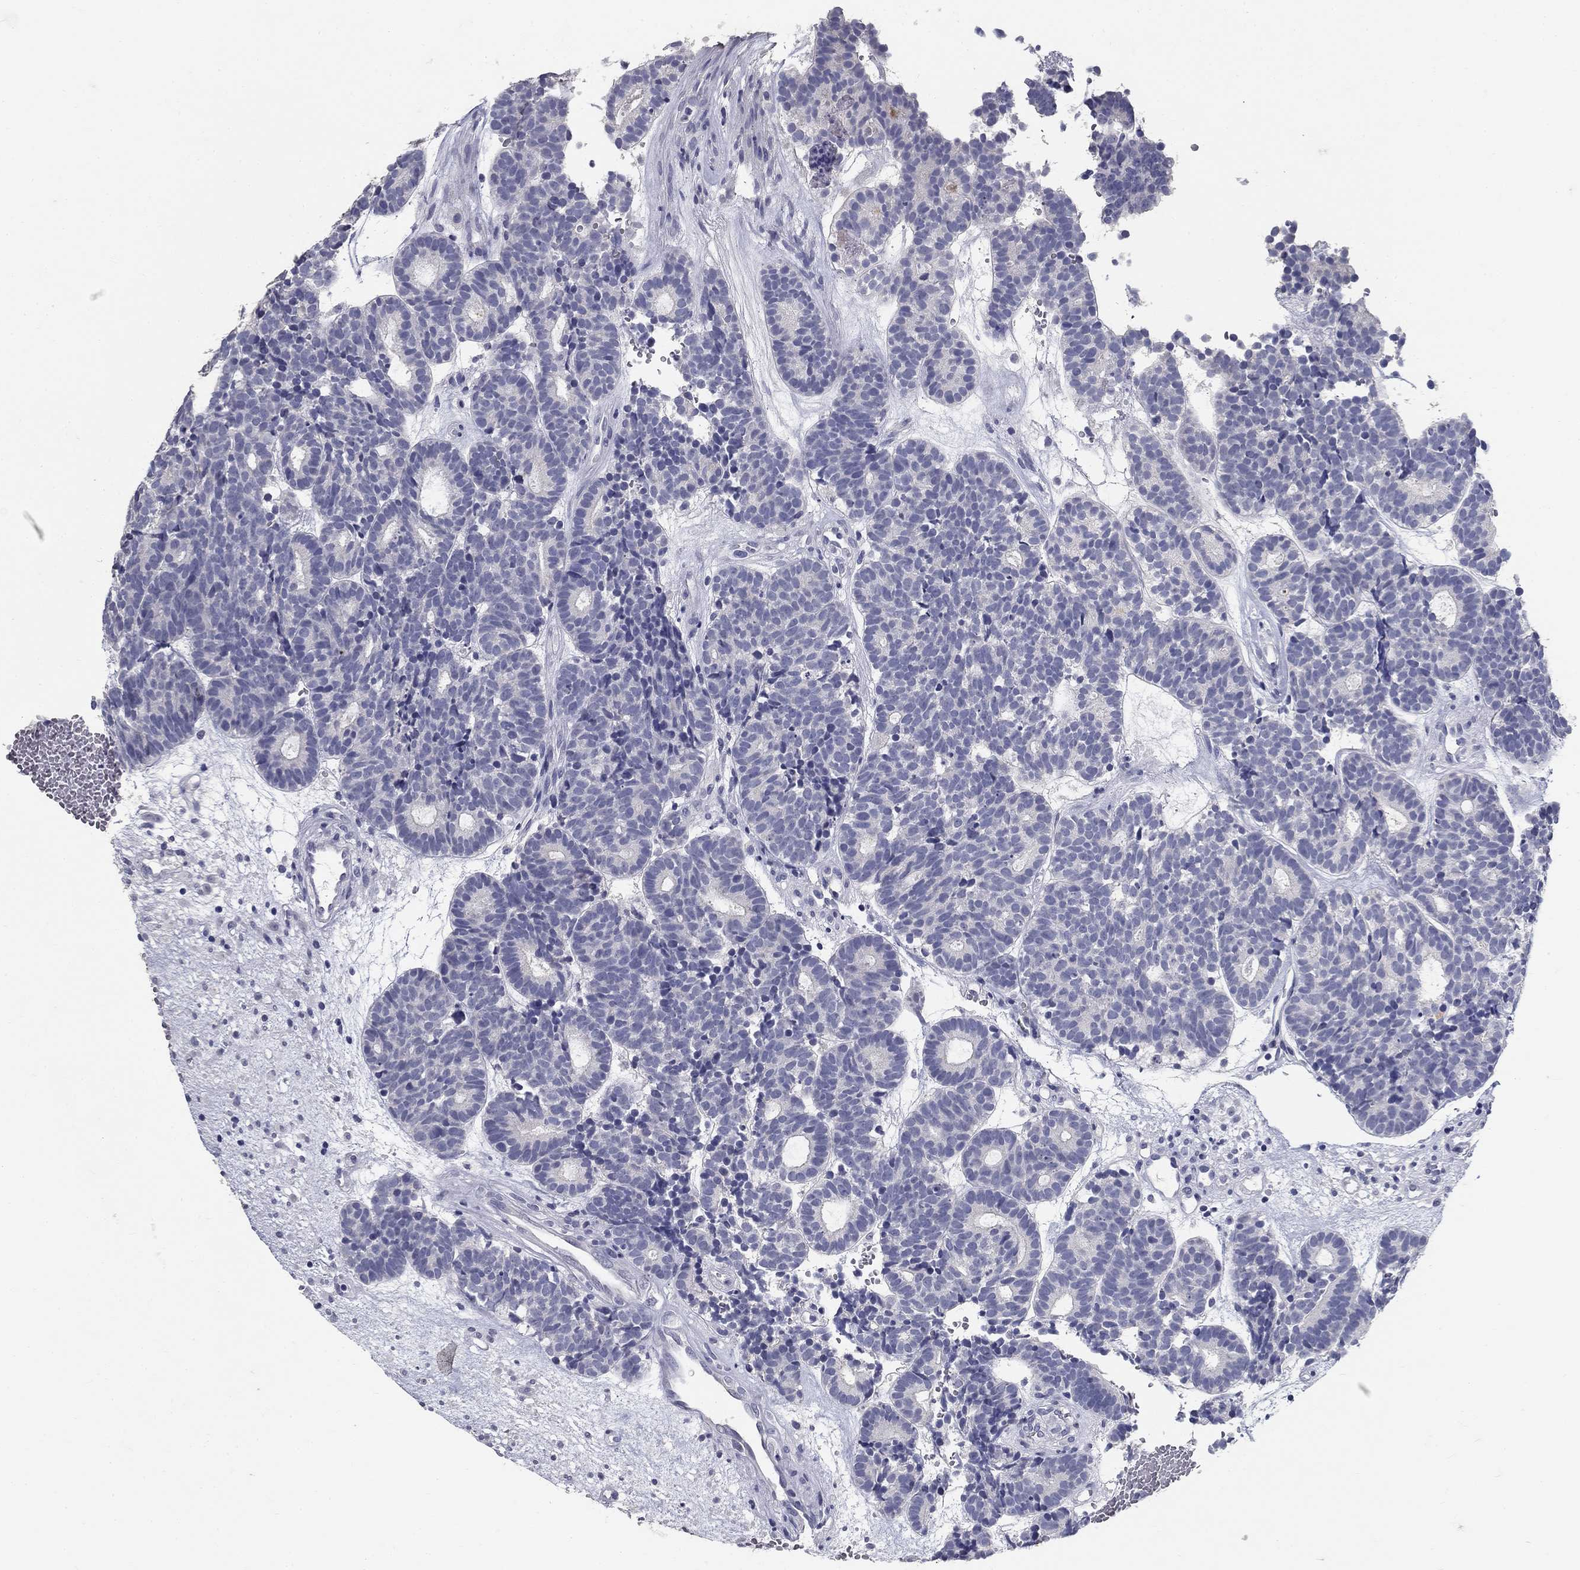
{"staining": {"intensity": "negative", "quantity": "none", "location": "none"}, "tissue": "head and neck cancer", "cell_type": "Tumor cells", "image_type": "cancer", "snomed": [{"axis": "morphology", "description": "Adenocarcinoma, NOS"}, {"axis": "topography", "description": "Head-Neck"}], "caption": "Immunohistochemistry micrograph of adenocarcinoma (head and neck) stained for a protein (brown), which shows no staining in tumor cells.", "gene": "POMC", "patient": {"sex": "female", "age": 81}}